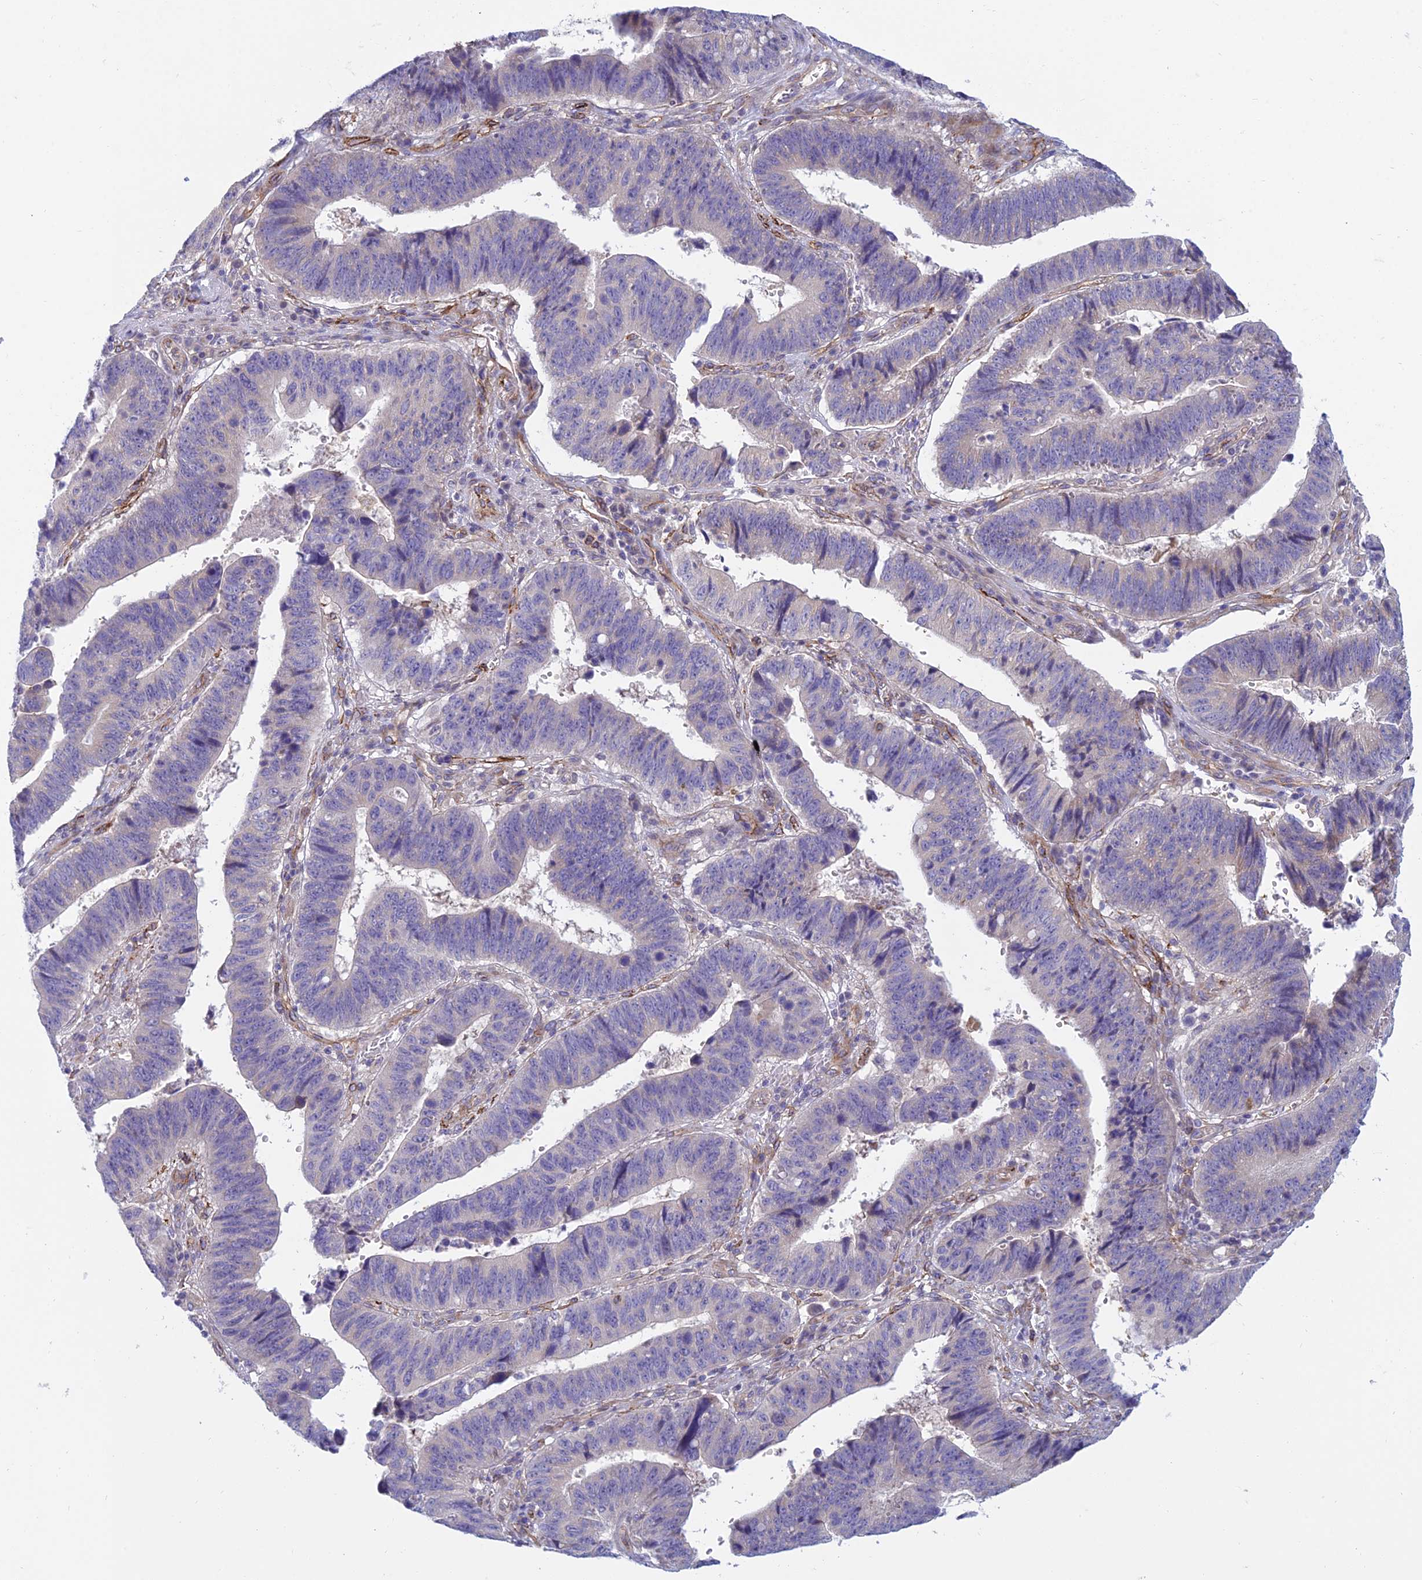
{"staining": {"intensity": "weak", "quantity": "<25%", "location": "cytoplasmic/membranous"}, "tissue": "stomach cancer", "cell_type": "Tumor cells", "image_type": "cancer", "snomed": [{"axis": "morphology", "description": "Adenocarcinoma, NOS"}, {"axis": "topography", "description": "Stomach"}], "caption": "Protein analysis of adenocarcinoma (stomach) demonstrates no significant staining in tumor cells.", "gene": "DUS2", "patient": {"sex": "male", "age": 59}}